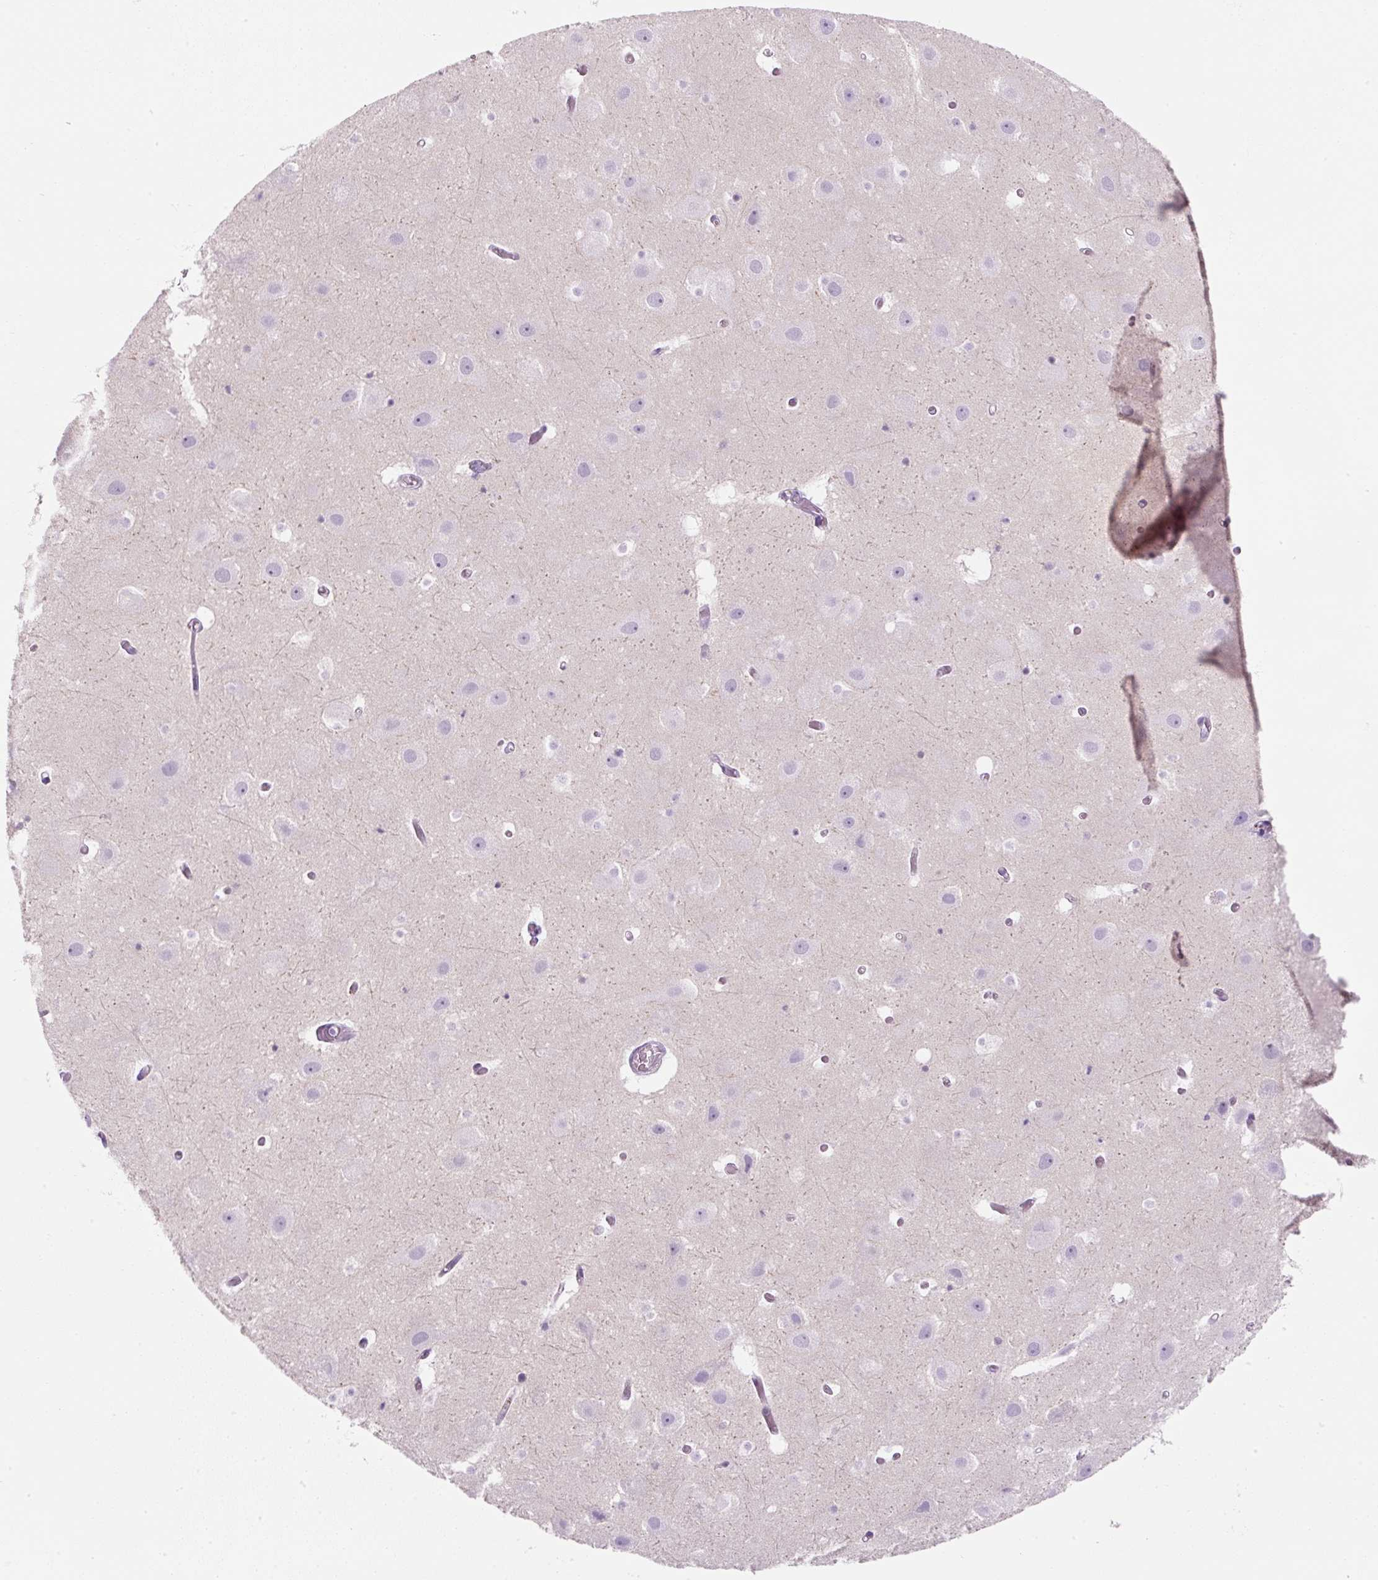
{"staining": {"intensity": "negative", "quantity": "none", "location": "none"}, "tissue": "hippocampus", "cell_type": "Glial cells", "image_type": "normal", "snomed": [{"axis": "morphology", "description": "Normal tissue, NOS"}, {"axis": "topography", "description": "Hippocampus"}], "caption": "High power microscopy photomicrograph of an immunohistochemistry (IHC) histopathology image of normal hippocampus, revealing no significant expression in glial cells.", "gene": "ENSG00000288796", "patient": {"sex": "female", "age": 52}}